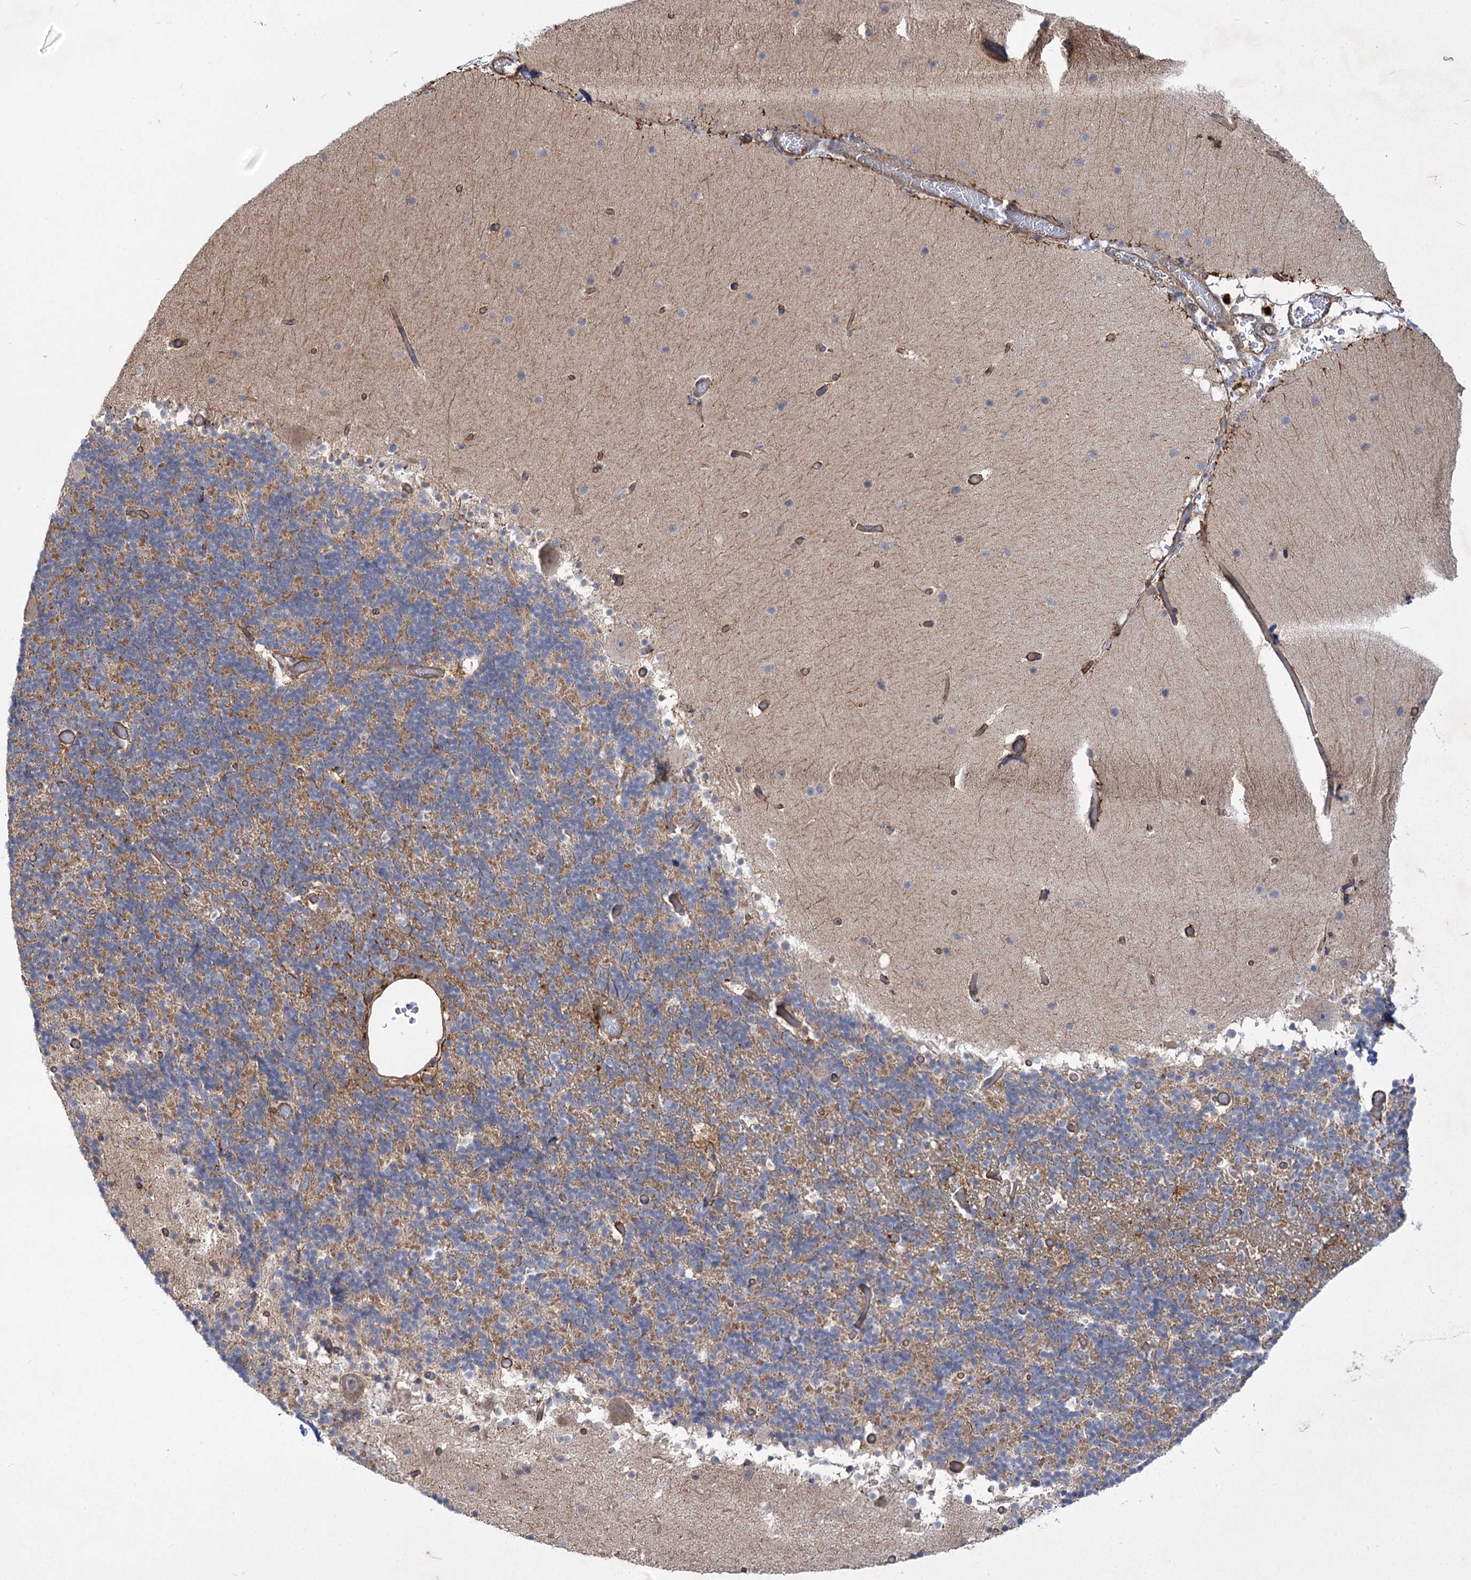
{"staining": {"intensity": "moderate", "quantity": ">75%", "location": "cytoplasmic/membranous"}, "tissue": "cerebellum", "cell_type": "Cells in granular layer", "image_type": "normal", "snomed": [{"axis": "morphology", "description": "Normal tissue, NOS"}, {"axis": "topography", "description": "Cerebellum"}], "caption": "Protein staining of benign cerebellum exhibits moderate cytoplasmic/membranous positivity in about >75% of cells in granular layer. The staining was performed using DAB to visualize the protein expression in brown, while the nuclei were stained in blue with hematoxylin (Magnification: 20x).", "gene": "SH3BP5L", "patient": {"sex": "male", "age": 57}}